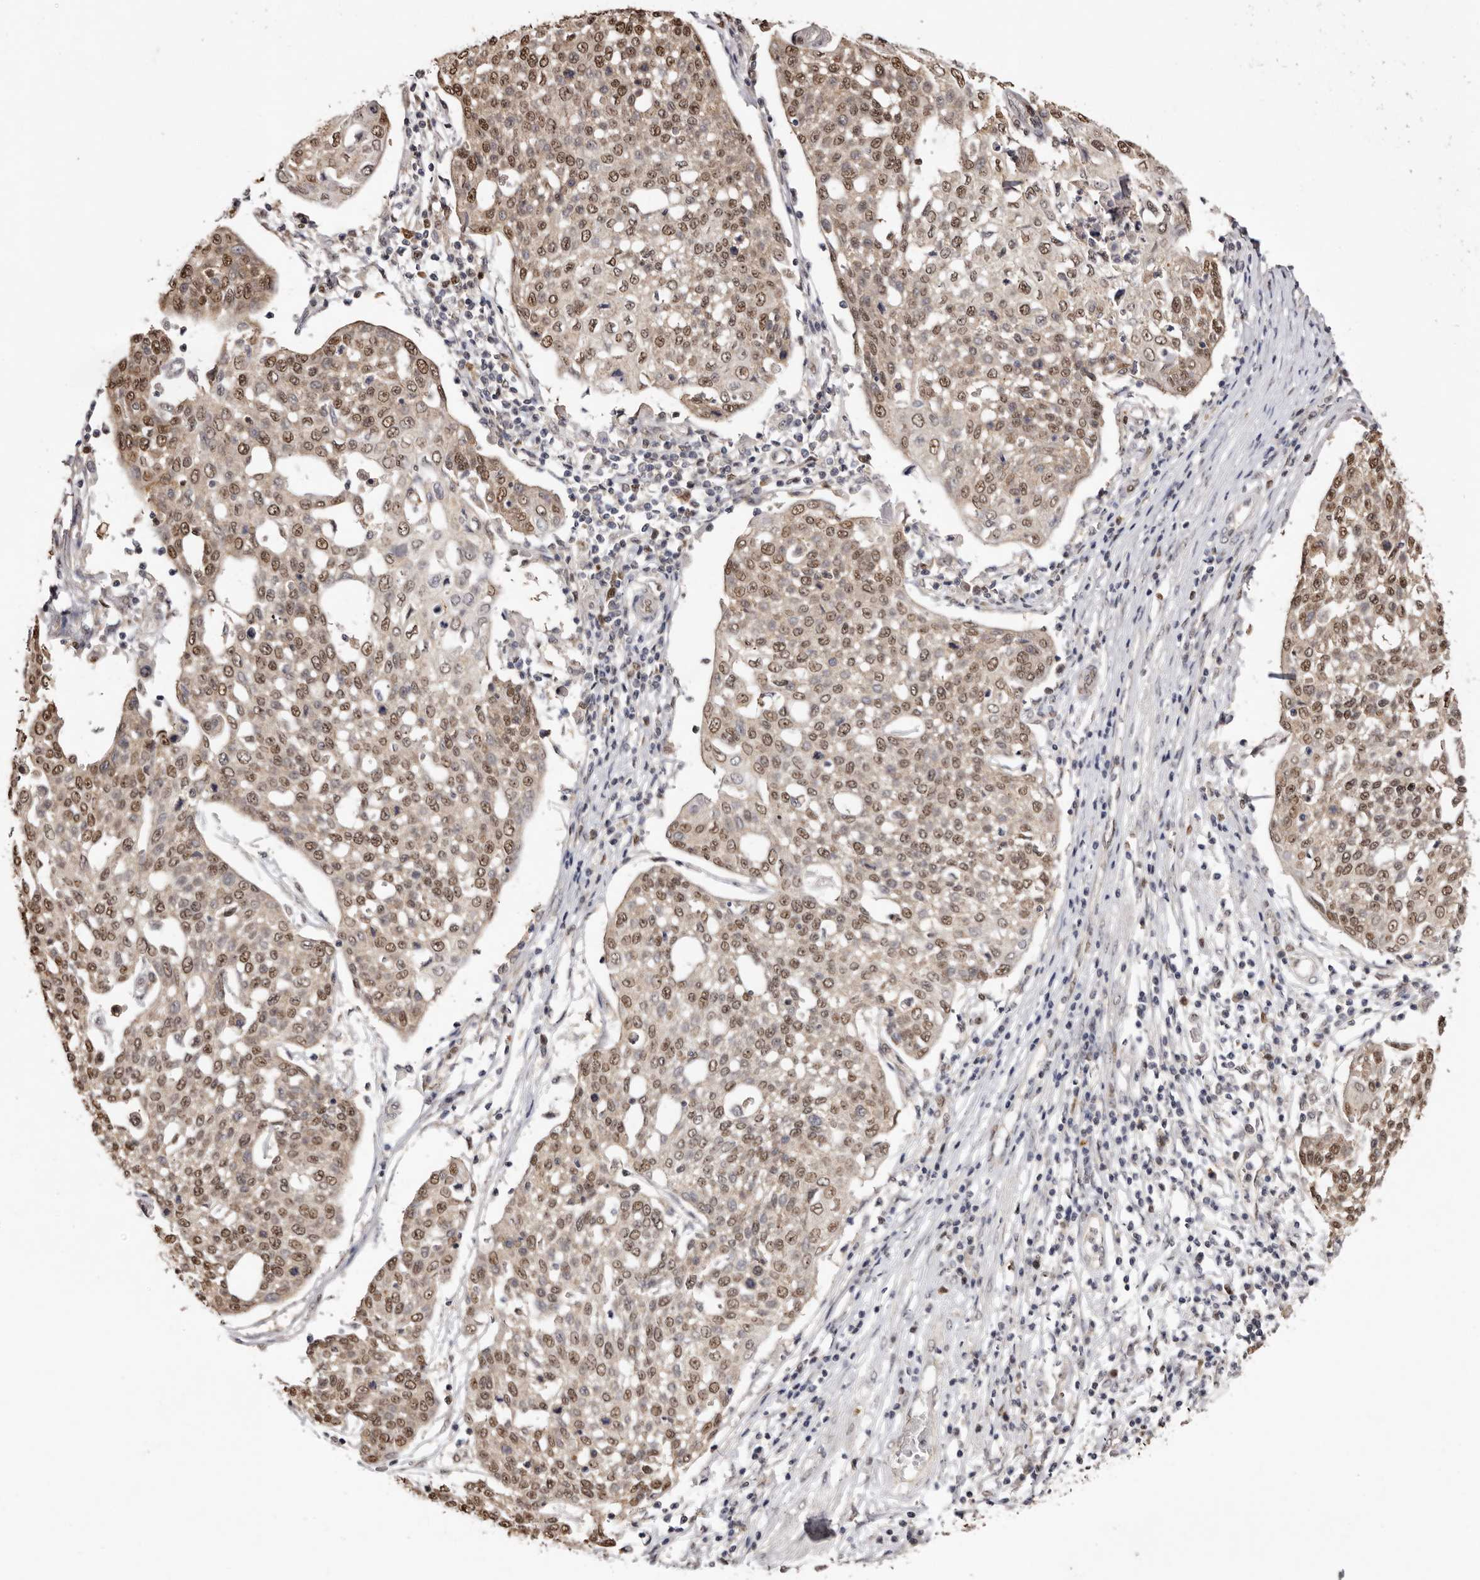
{"staining": {"intensity": "moderate", "quantity": ">75%", "location": "nuclear"}, "tissue": "cervical cancer", "cell_type": "Tumor cells", "image_type": "cancer", "snomed": [{"axis": "morphology", "description": "Squamous cell carcinoma, NOS"}, {"axis": "topography", "description": "Cervix"}], "caption": "This image exhibits immunohistochemistry staining of human cervical cancer (squamous cell carcinoma), with medium moderate nuclear expression in about >75% of tumor cells.", "gene": "NOTCH1", "patient": {"sex": "female", "age": 34}}